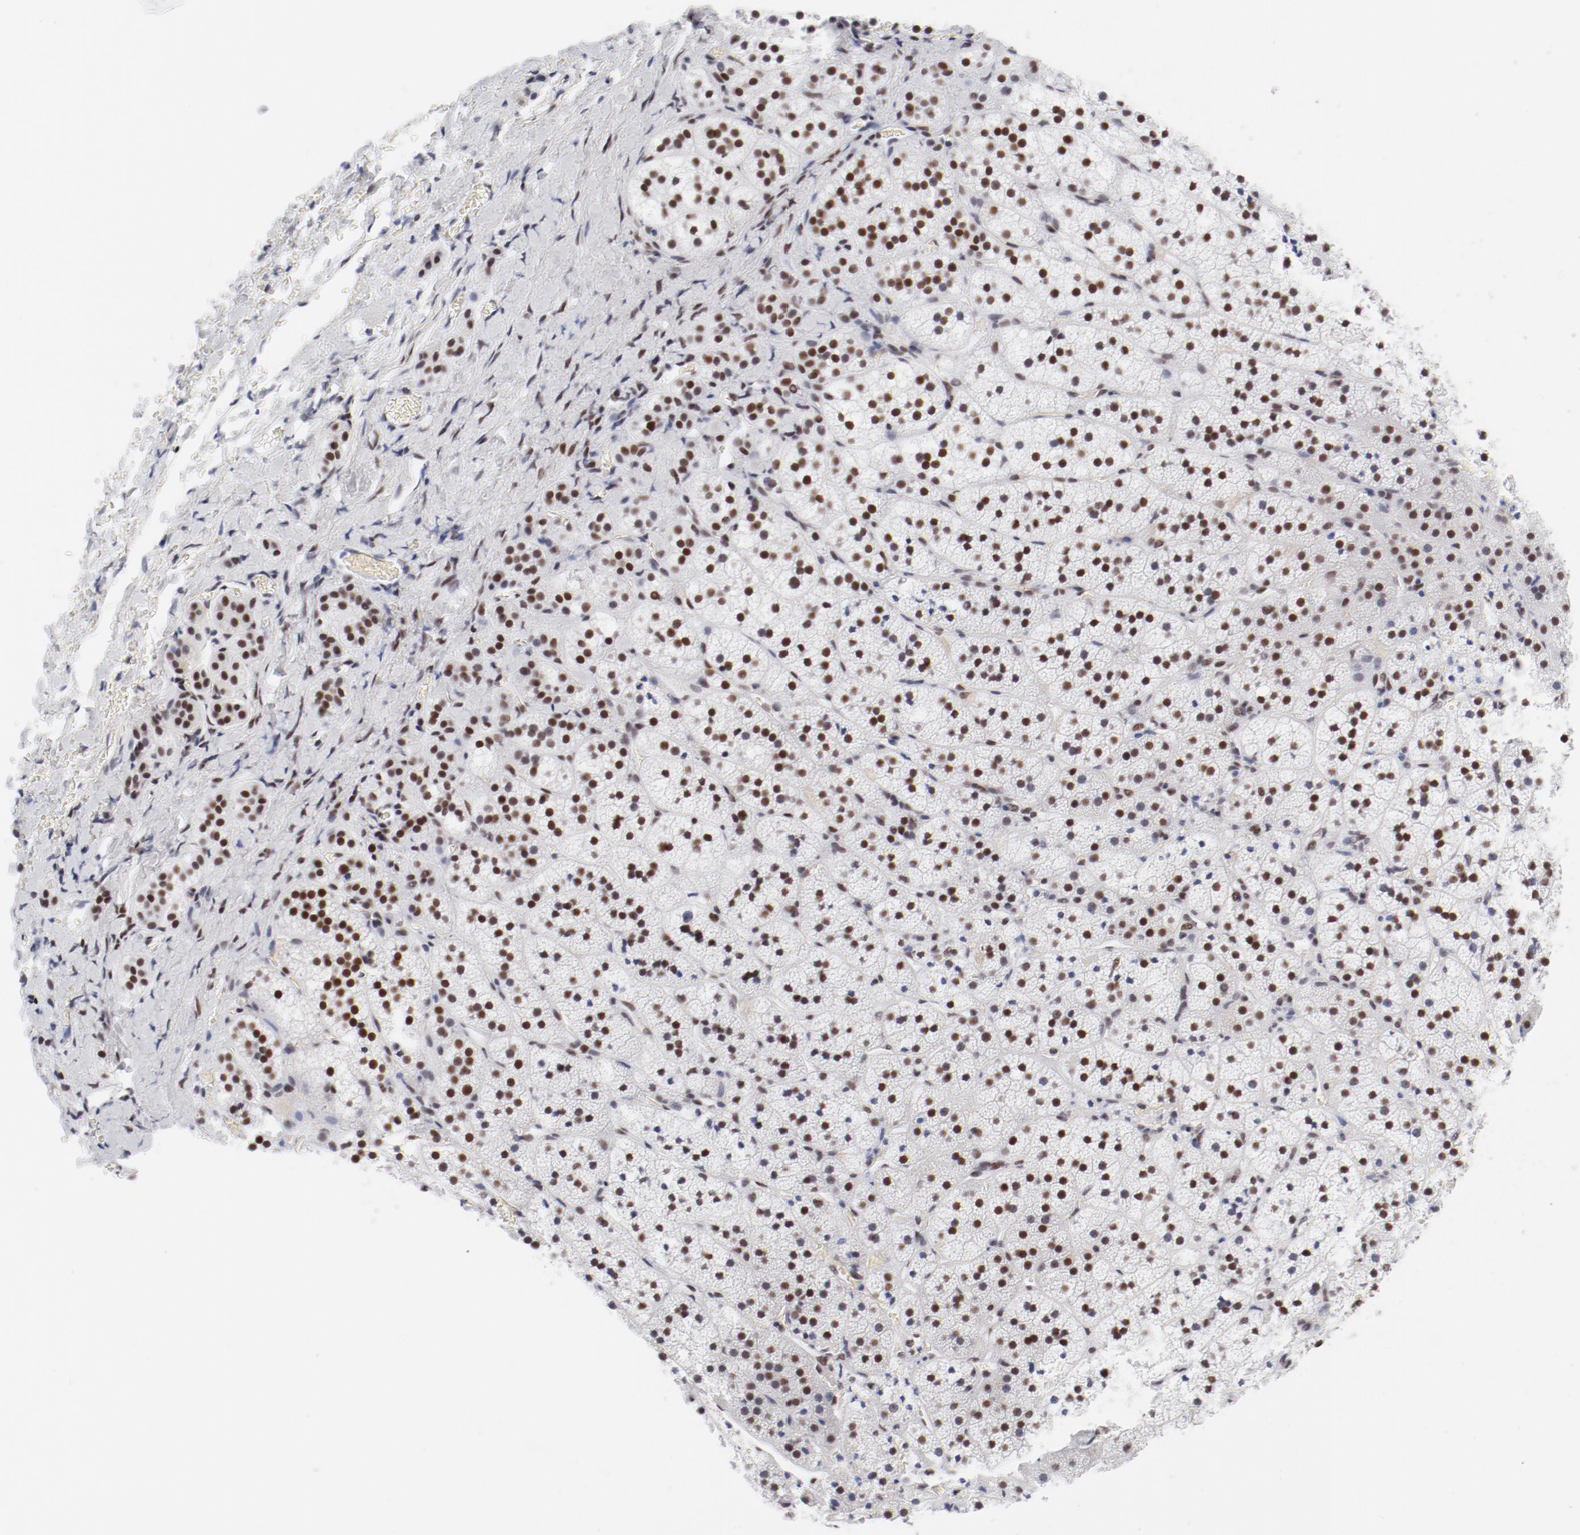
{"staining": {"intensity": "strong", "quantity": ">75%", "location": "nuclear"}, "tissue": "adrenal gland", "cell_type": "Glandular cells", "image_type": "normal", "snomed": [{"axis": "morphology", "description": "Normal tissue, NOS"}, {"axis": "topography", "description": "Adrenal gland"}], "caption": "Protein staining of unremarkable adrenal gland exhibits strong nuclear positivity in approximately >75% of glandular cells. (DAB IHC with brightfield microscopy, high magnification).", "gene": "ATF2", "patient": {"sex": "female", "age": 44}}